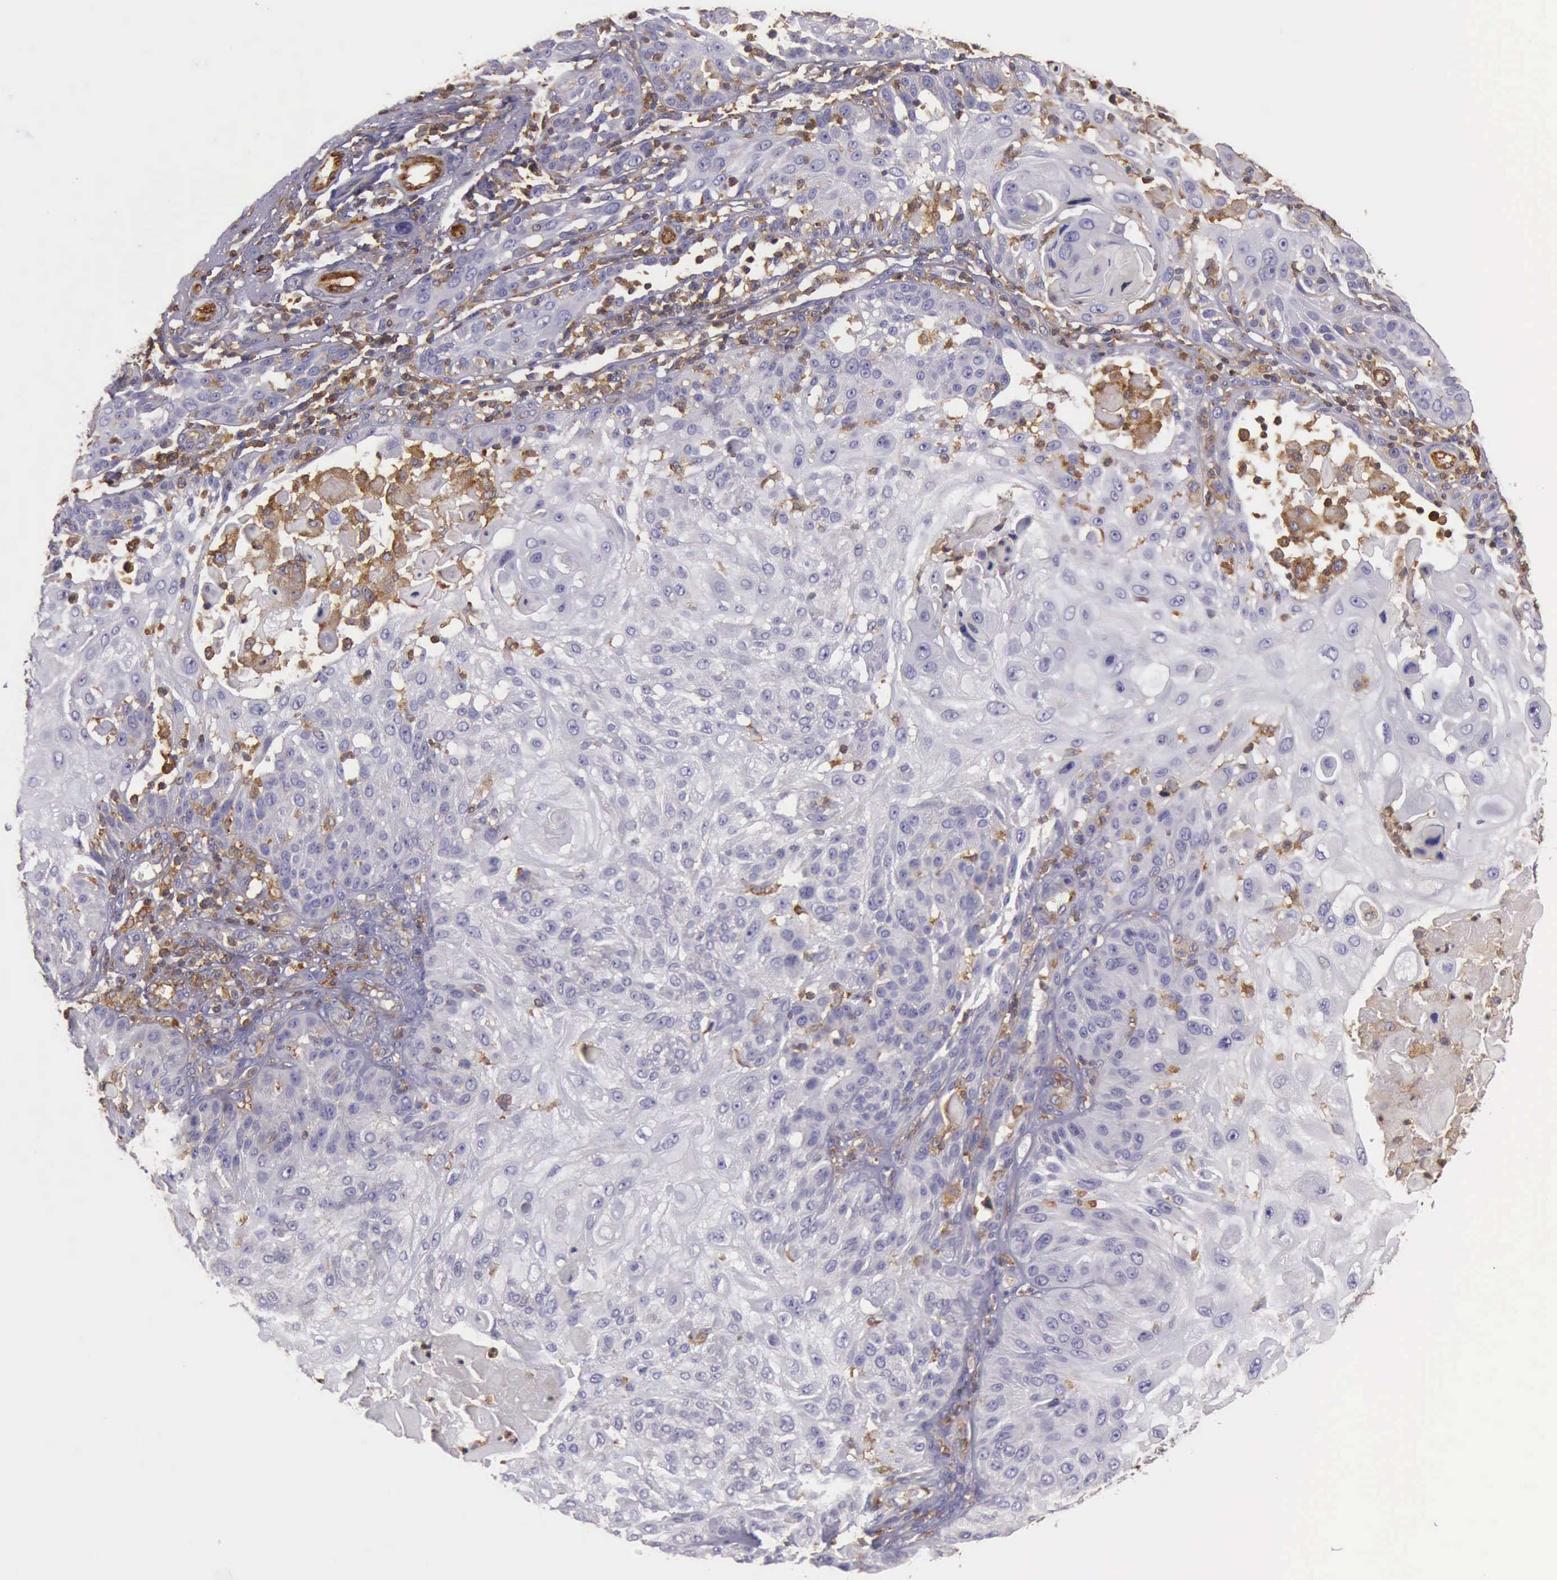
{"staining": {"intensity": "negative", "quantity": "none", "location": "none"}, "tissue": "skin cancer", "cell_type": "Tumor cells", "image_type": "cancer", "snomed": [{"axis": "morphology", "description": "Squamous cell carcinoma, NOS"}, {"axis": "topography", "description": "Skin"}], "caption": "Image shows no protein expression in tumor cells of skin cancer tissue.", "gene": "ARHGAP4", "patient": {"sex": "female", "age": 89}}